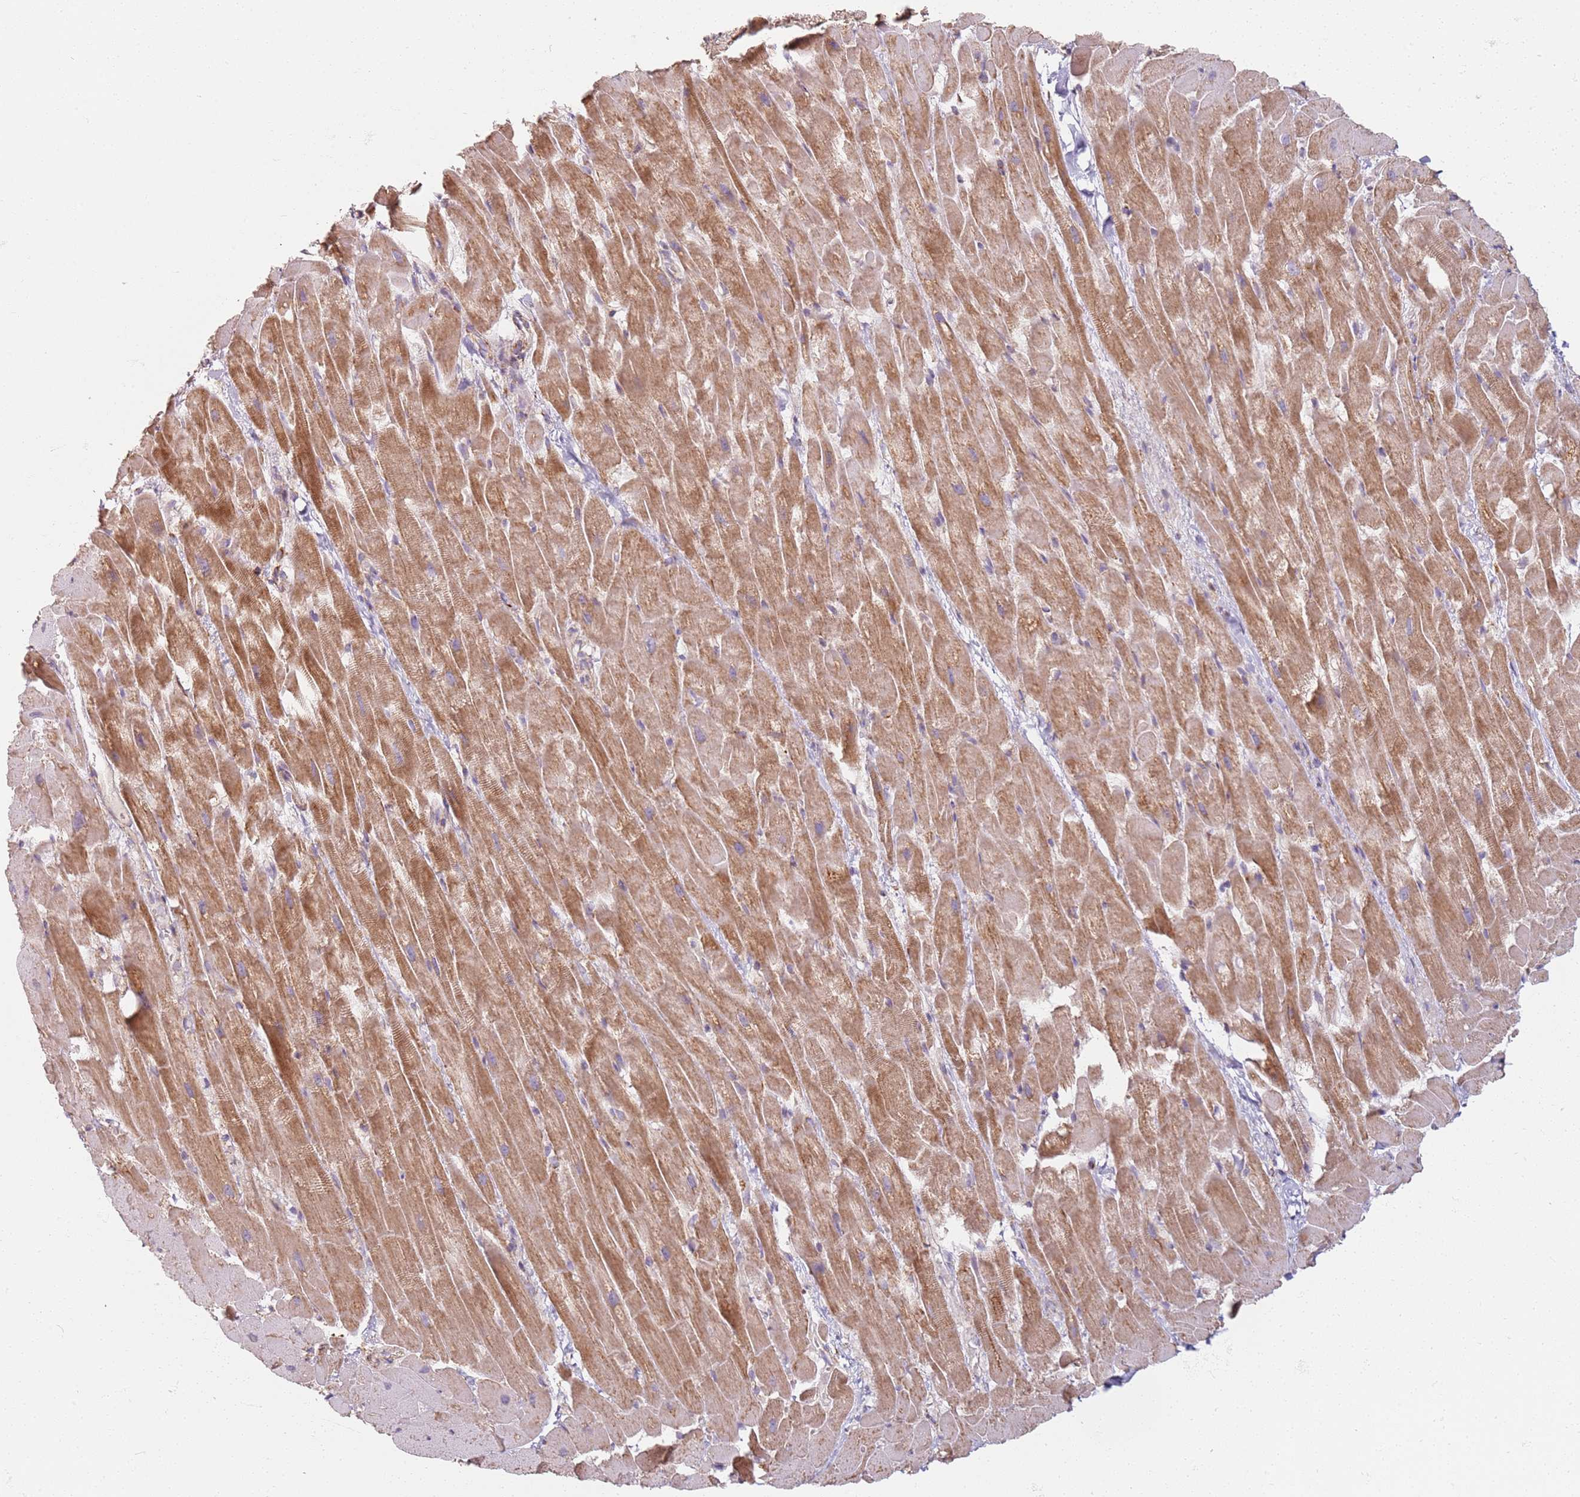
{"staining": {"intensity": "moderate", "quantity": "25%-75%", "location": "cytoplasmic/membranous"}, "tissue": "heart muscle", "cell_type": "Cardiomyocytes", "image_type": "normal", "snomed": [{"axis": "morphology", "description": "Normal tissue, NOS"}, {"axis": "topography", "description": "Heart"}], "caption": "A medium amount of moderate cytoplasmic/membranous staining is present in about 25%-75% of cardiomyocytes in unremarkable heart muscle. The staining was performed using DAB, with brown indicating positive protein expression. Nuclei are stained blue with hematoxylin.", "gene": "PROKR2", "patient": {"sex": "male", "age": 37}}